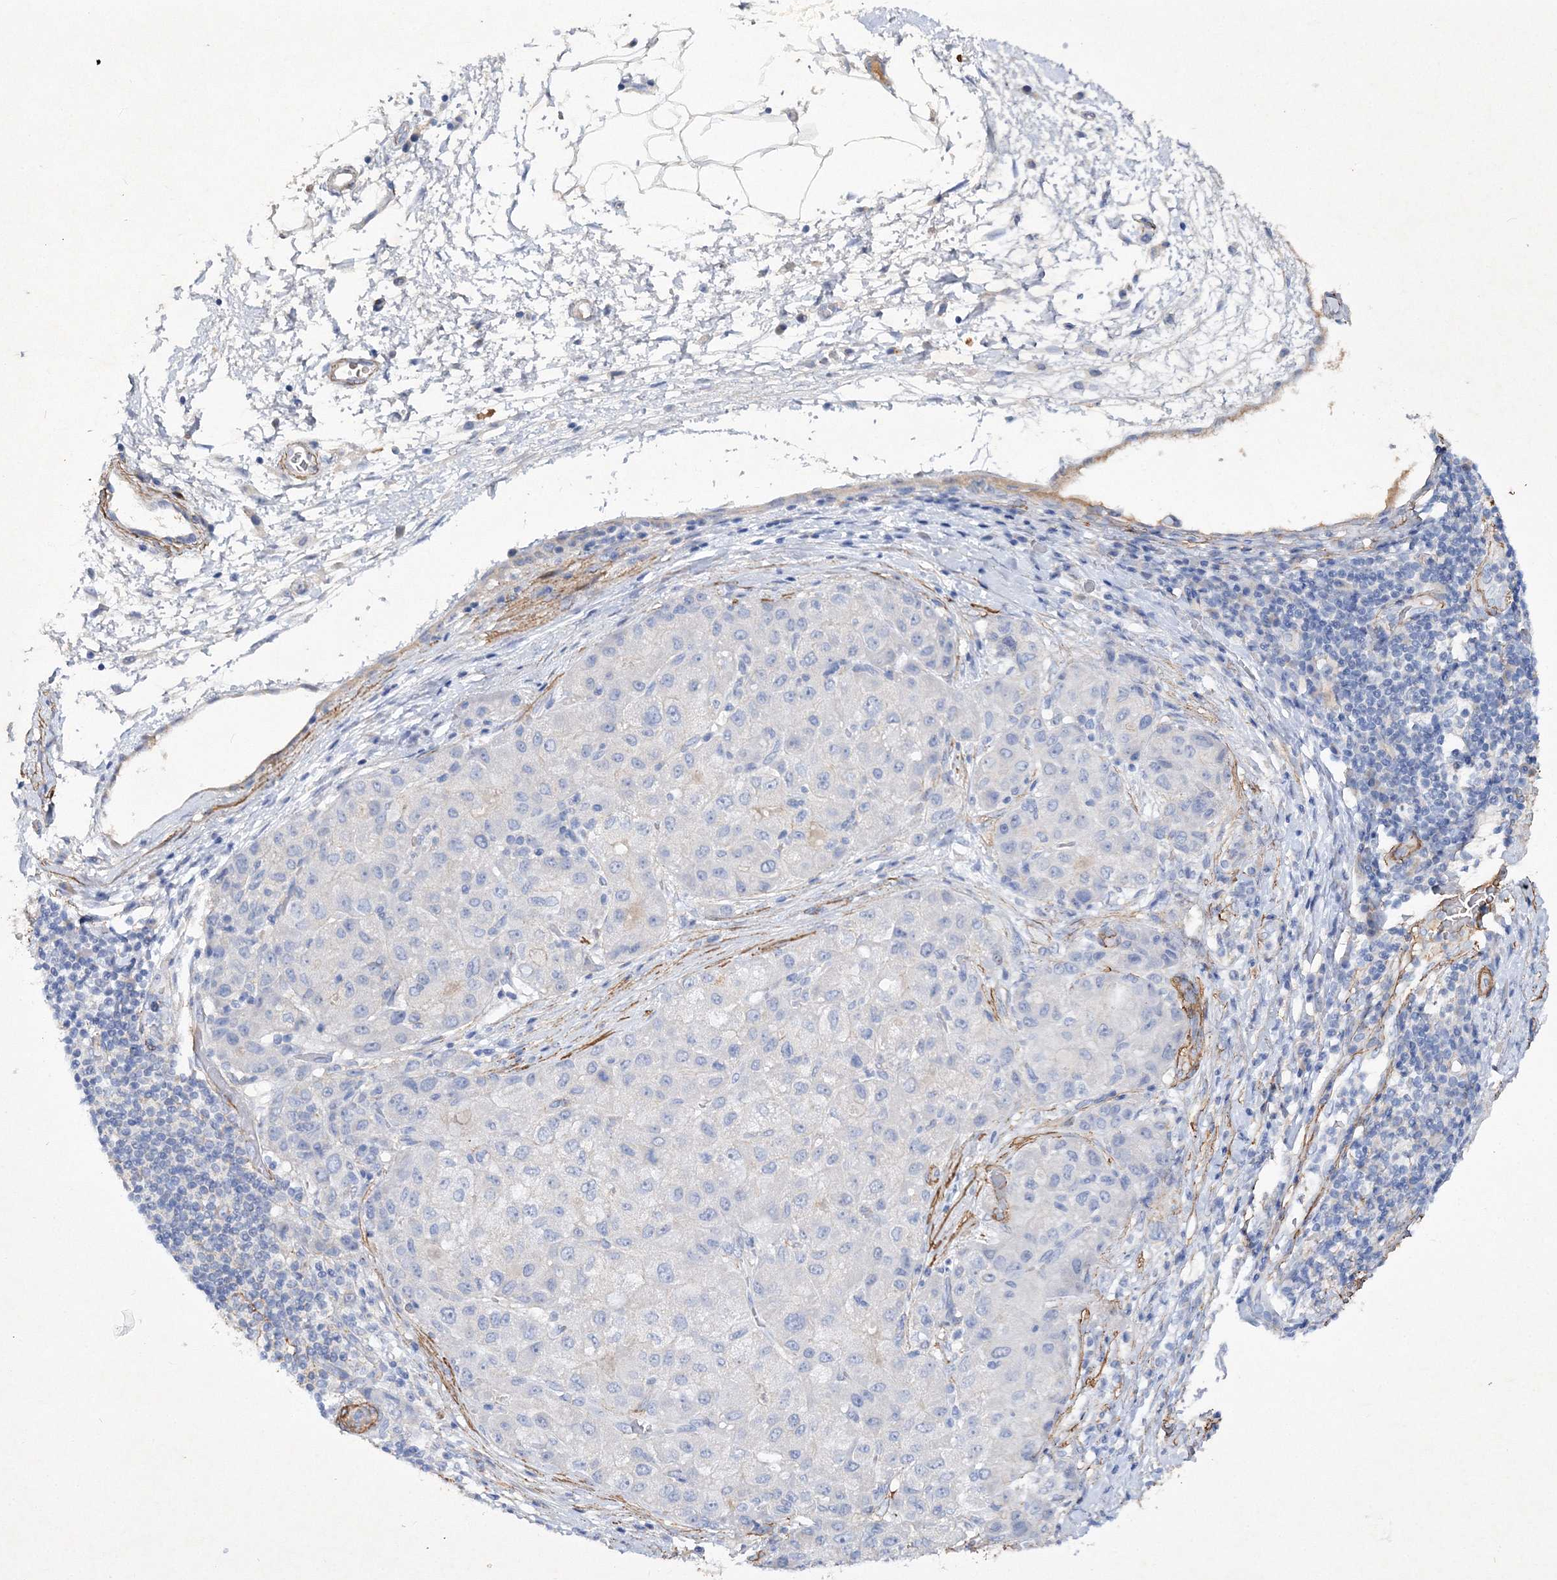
{"staining": {"intensity": "negative", "quantity": "none", "location": "none"}, "tissue": "liver cancer", "cell_type": "Tumor cells", "image_type": "cancer", "snomed": [{"axis": "morphology", "description": "Carcinoma, Hepatocellular, NOS"}, {"axis": "topography", "description": "Liver"}], "caption": "High magnification brightfield microscopy of liver cancer stained with DAB (brown) and counterstained with hematoxylin (blue): tumor cells show no significant positivity. (Brightfield microscopy of DAB immunohistochemistry (IHC) at high magnification).", "gene": "RTN2", "patient": {"sex": "male", "age": 80}}